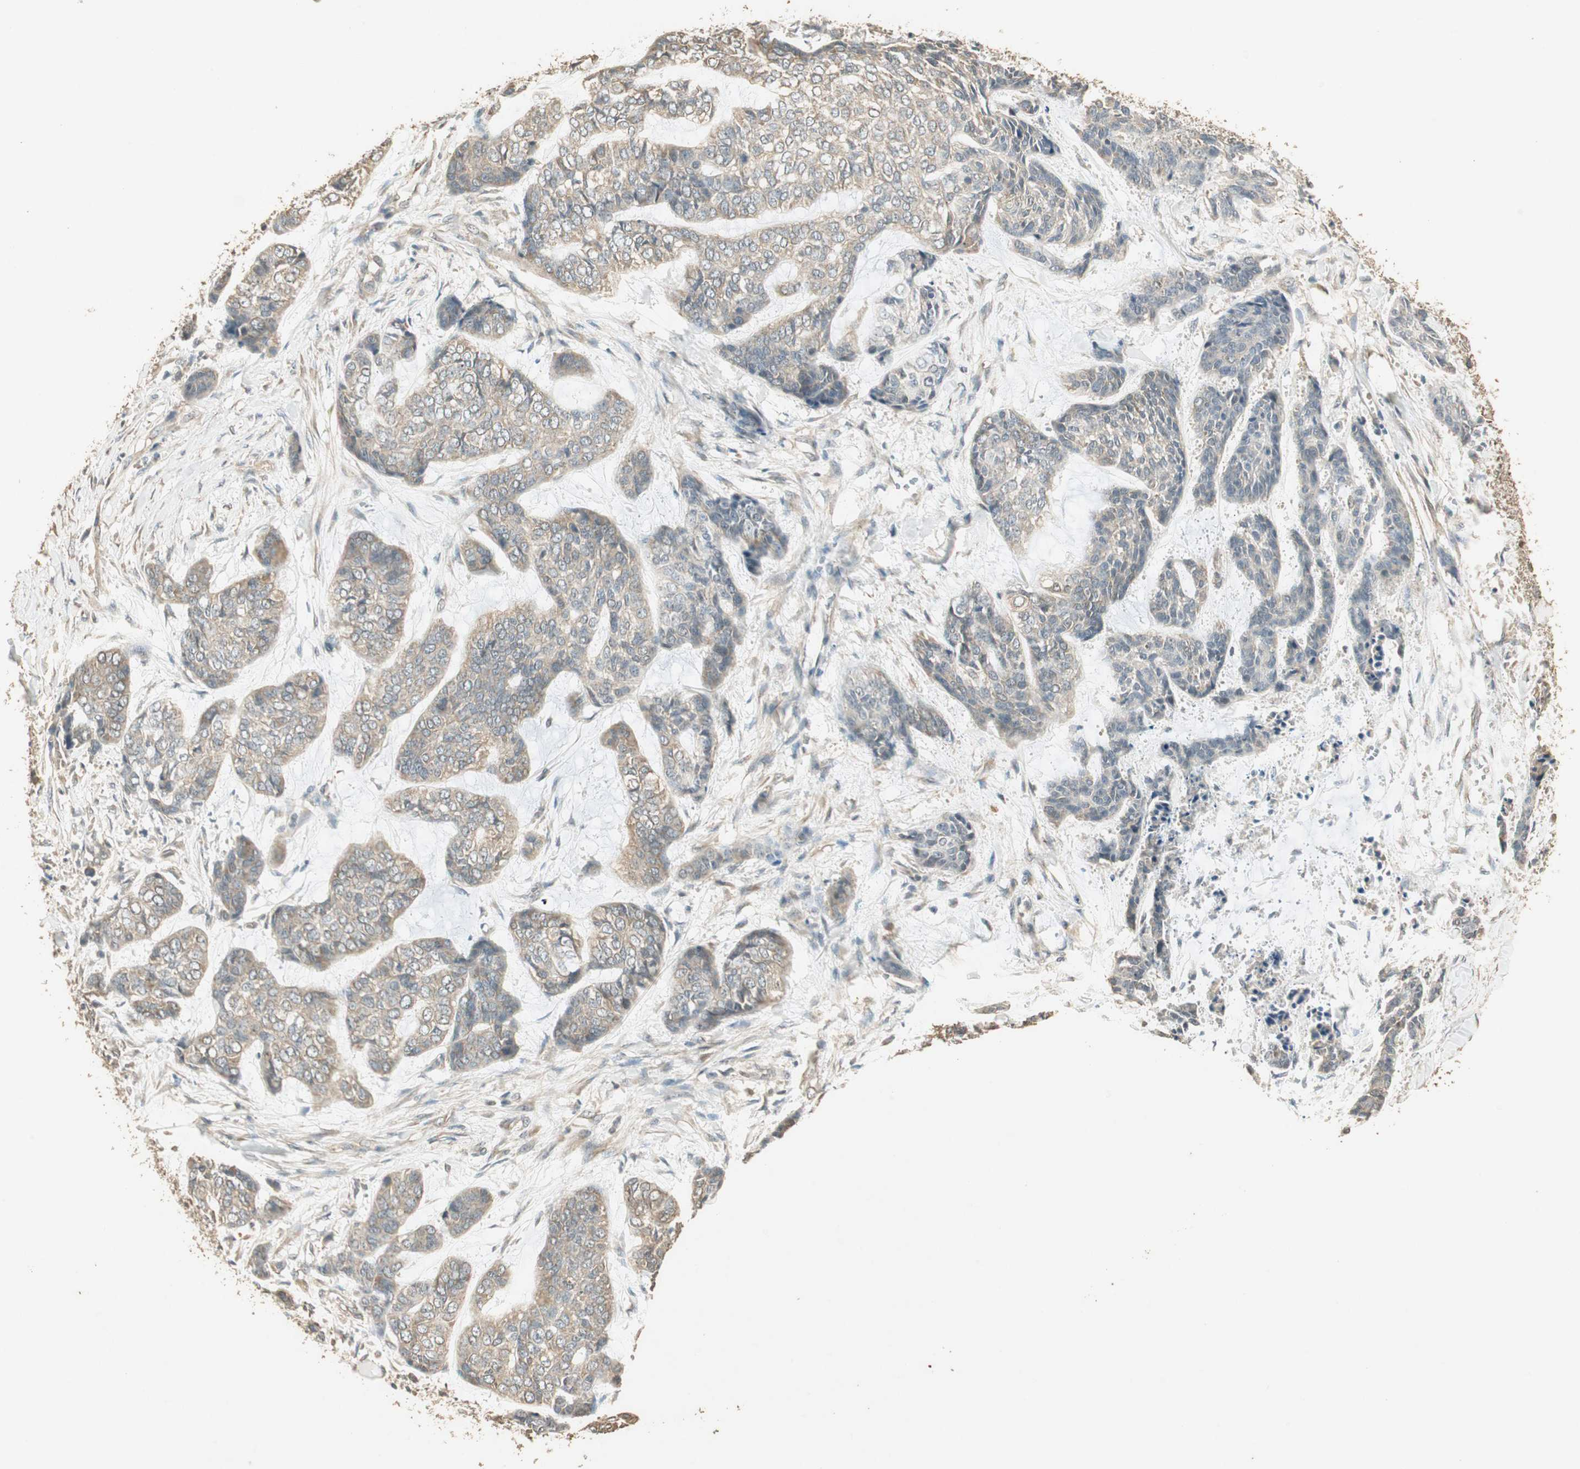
{"staining": {"intensity": "weak", "quantity": "<25%", "location": "cytoplasmic/membranous"}, "tissue": "skin cancer", "cell_type": "Tumor cells", "image_type": "cancer", "snomed": [{"axis": "morphology", "description": "Basal cell carcinoma"}, {"axis": "topography", "description": "Skin"}], "caption": "Skin cancer was stained to show a protein in brown. There is no significant positivity in tumor cells.", "gene": "USP2", "patient": {"sex": "female", "age": 64}}